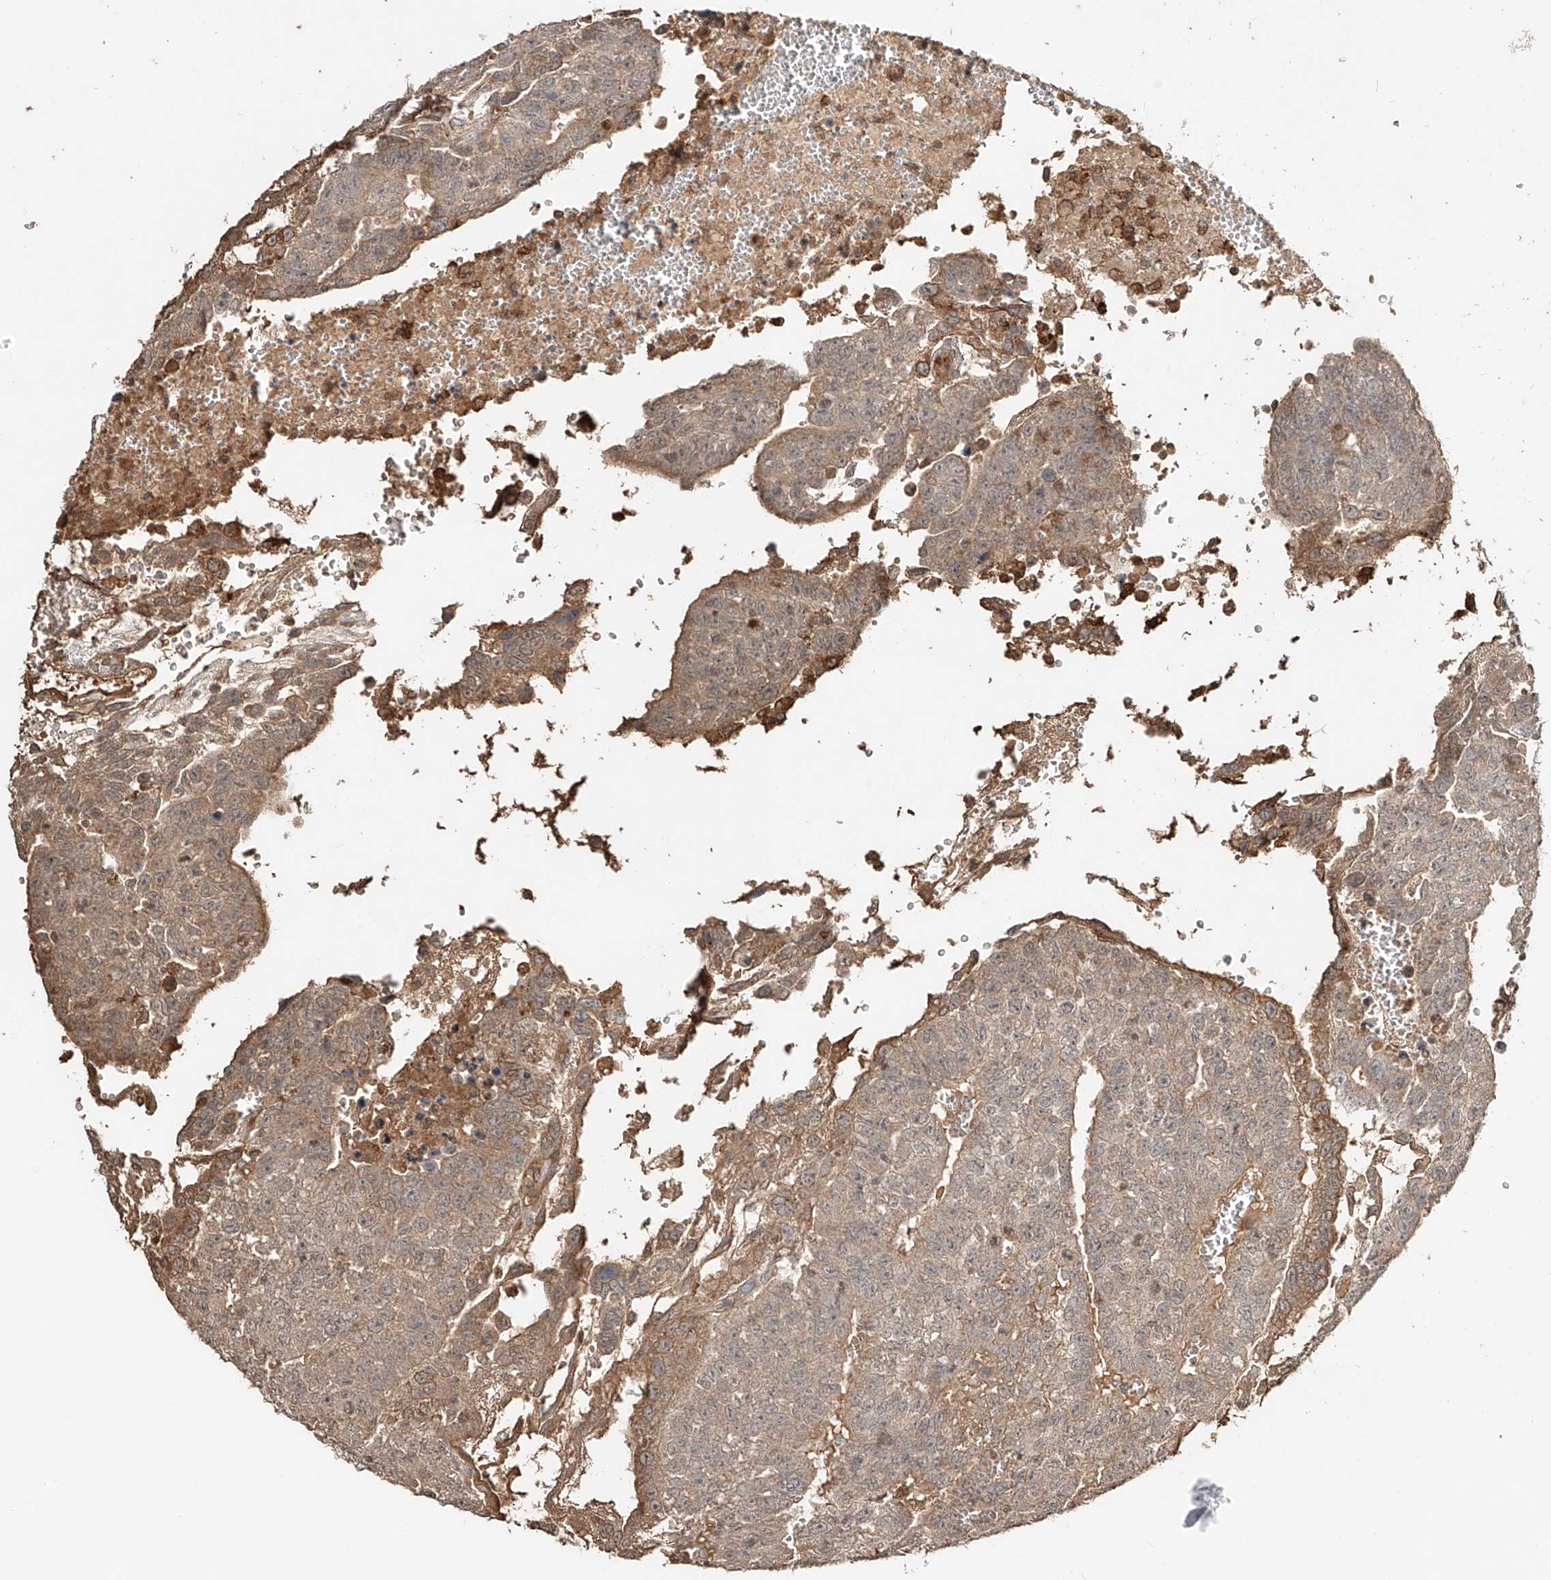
{"staining": {"intensity": "moderate", "quantity": ">75%", "location": "cytoplasmic/membranous"}, "tissue": "testis cancer", "cell_type": "Tumor cells", "image_type": "cancer", "snomed": [{"axis": "morphology", "description": "Seminoma, NOS"}, {"axis": "morphology", "description": "Carcinoma, Embryonal, NOS"}, {"axis": "topography", "description": "Testis"}], "caption": "High-magnification brightfield microscopy of testis cancer stained with DAB (brown) and counterstained with hematoxylin (blue). tumor cells exhibit moderate cytoplasmic/membranous staining is seen in approximately>75% of cells.", "gene": "ERO1A", "patient": {"sex": "male", "age": 52}}